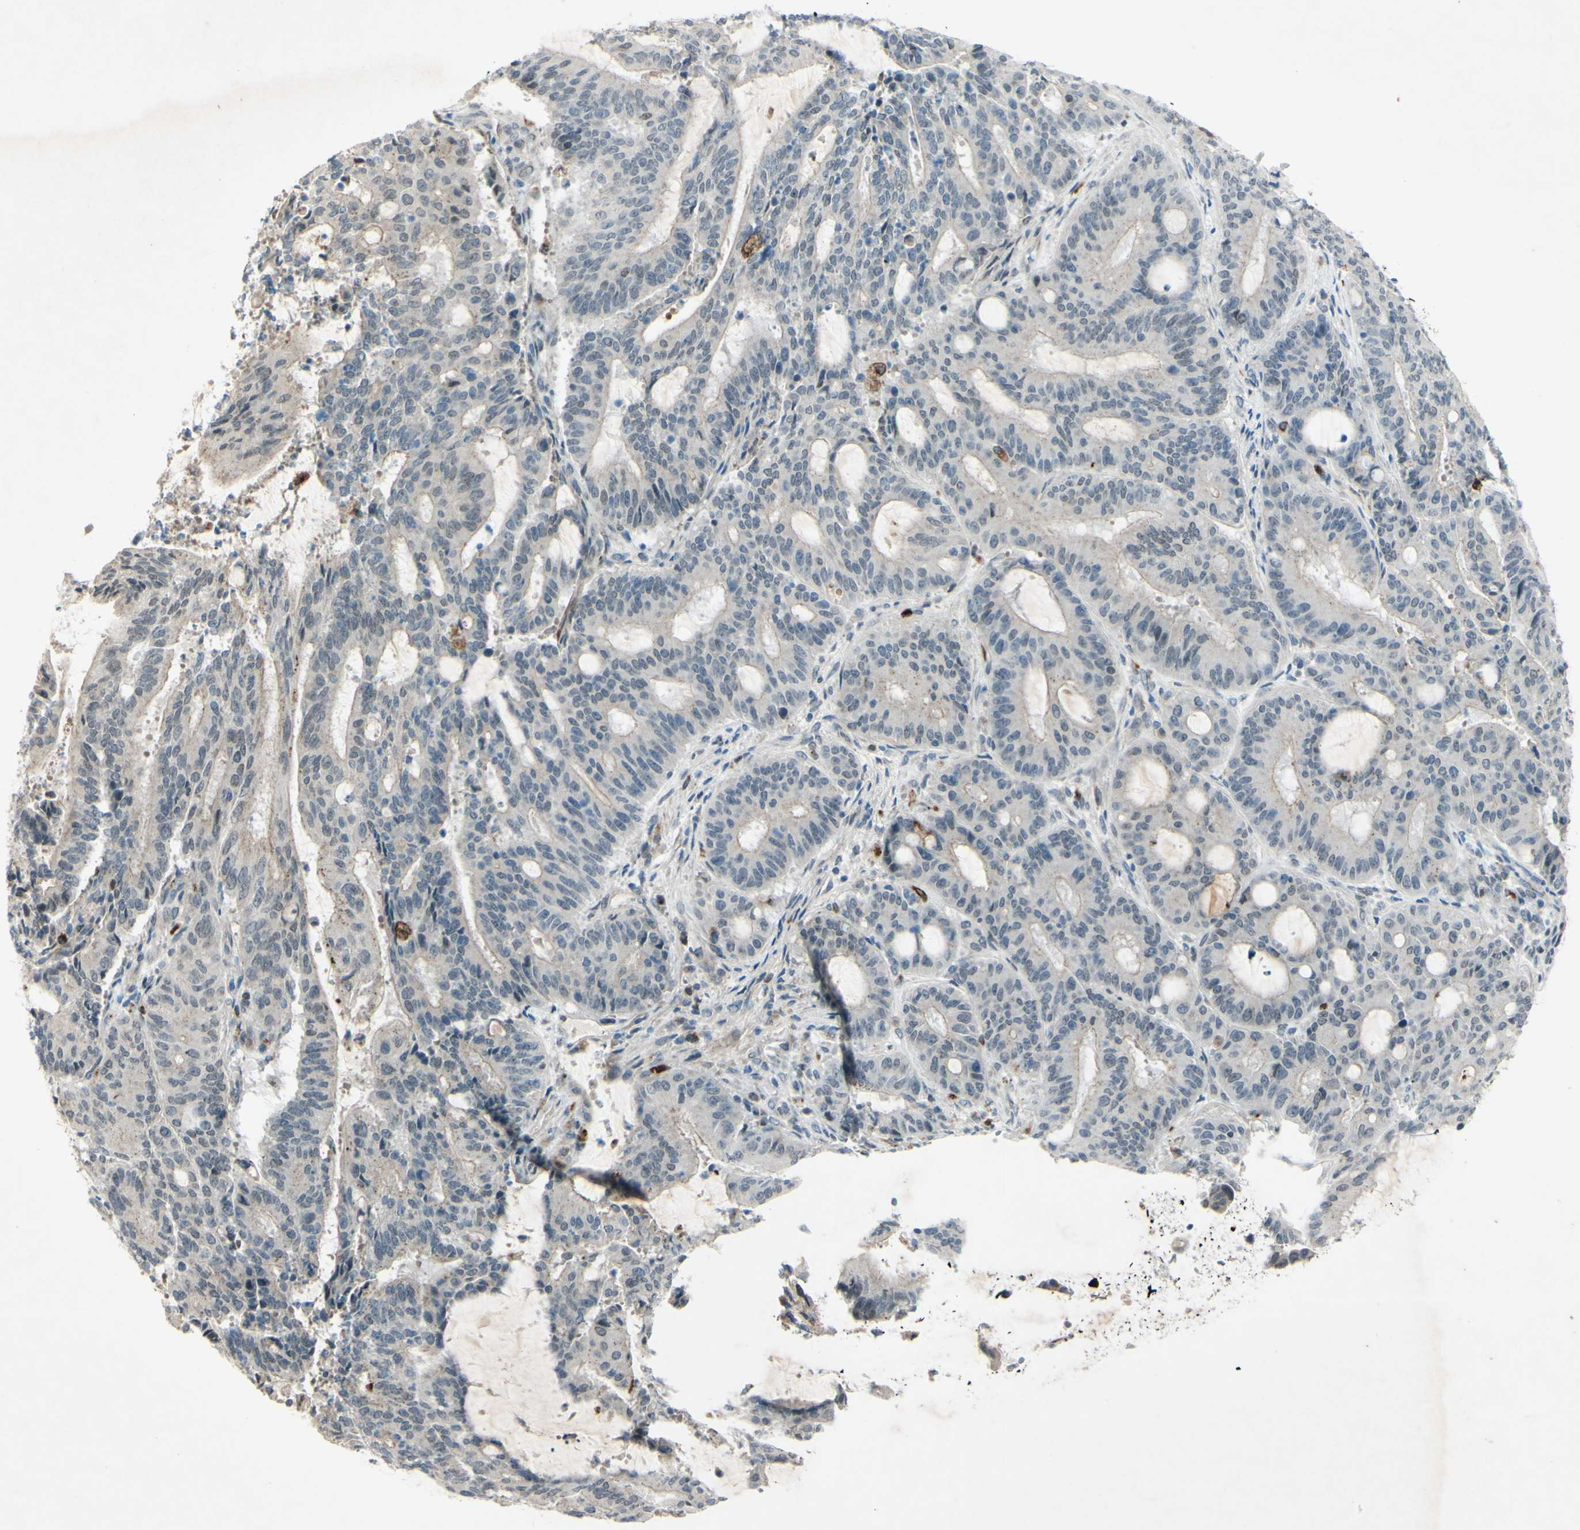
{"staining": {"intensity": "negative", "quantity": "none", "location": "none"}, "tissue": "liver cancer", "cell_type": "Tumor cells", "image_type": "cancer", "snomed": [{"axis": "morphology", "description": "Cholangiocarcinoma"}, {"axis": "topography", "description": "Liver"}], "caption": "The image demonstrates no significant expression in tumor cells of cholangiocarcinoma (liver).", "gene": "FGFR2", "patient": {"sex": "female", "age": 73}}